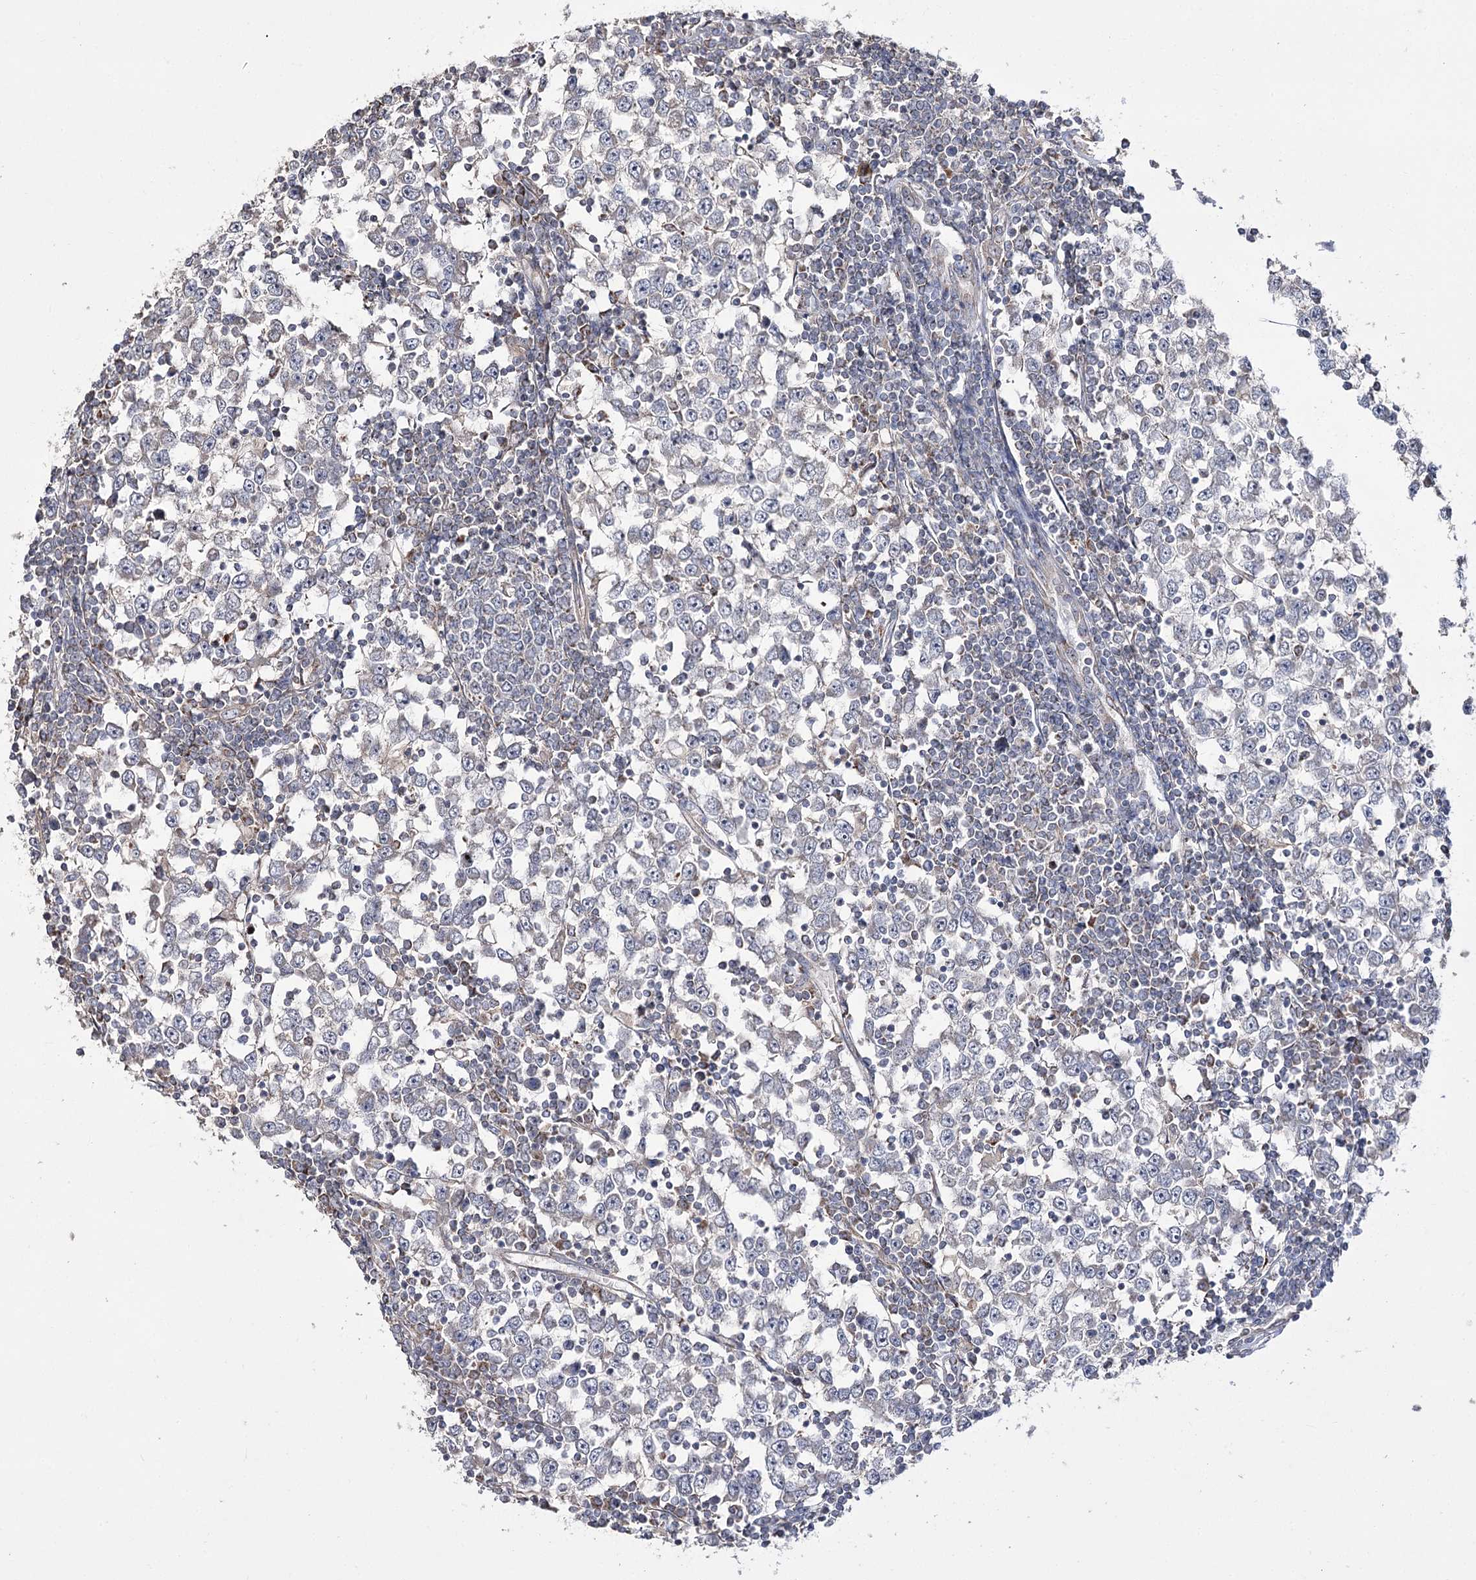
{"staining": {"intensity": "negative", "quantity": "none", "location": "none"}, "tissue": "testis cancer", "cell_type": "Tumor cells", "image_type": "cancer", "snomed": [{"axis": "morphology", "description": "Seminoma, NOS"}, {"axis": "topography", "description": "Testis"}], "caption": "Testis seminoma stained for a protein using immunohistochemistry reveals no staining tumor cells.", "gene": "NADK2", "patient": {"sex": "male", "age": 65}}